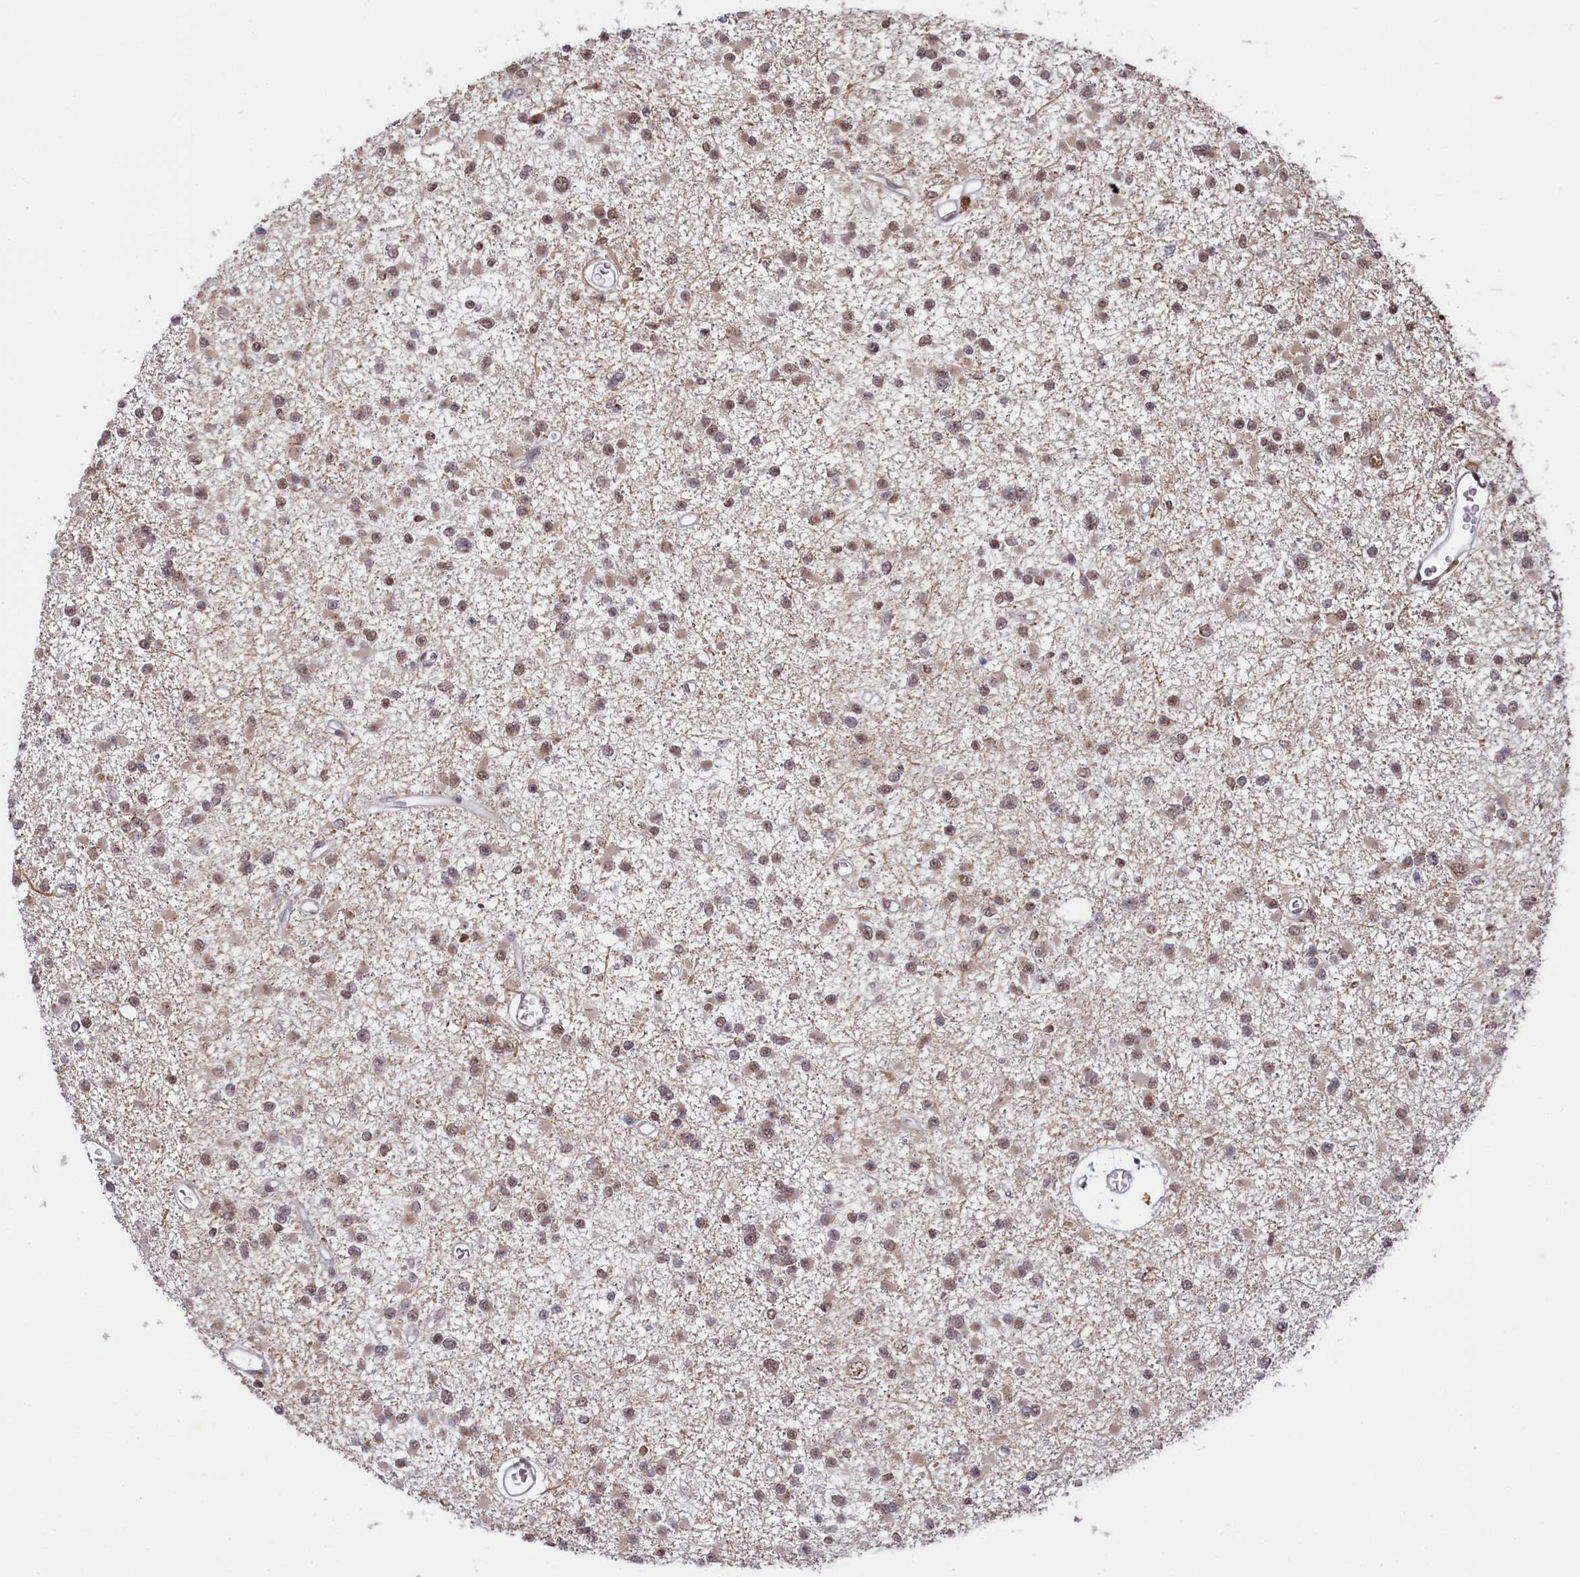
{"staining": {"intensity": "weak", "quantity": ">75%", "location": "nuclear"}, "tissue": "glioma", "cell_type": "Tumor cells", "image_type": "cancer", "snomed": [{"axis": "morphology", "description": "Glioma, malignant, Low grade"}, {"axis": "topography", "description": "Brain"}], "caption": "Malignant glioma (low-grade) was stained to show a protein in brown. There is low levels of weak nuclear expression in about >75% of tumor cells.", "gene": "PPHLN1", "patient": {"sex": "female", "age": 22}}